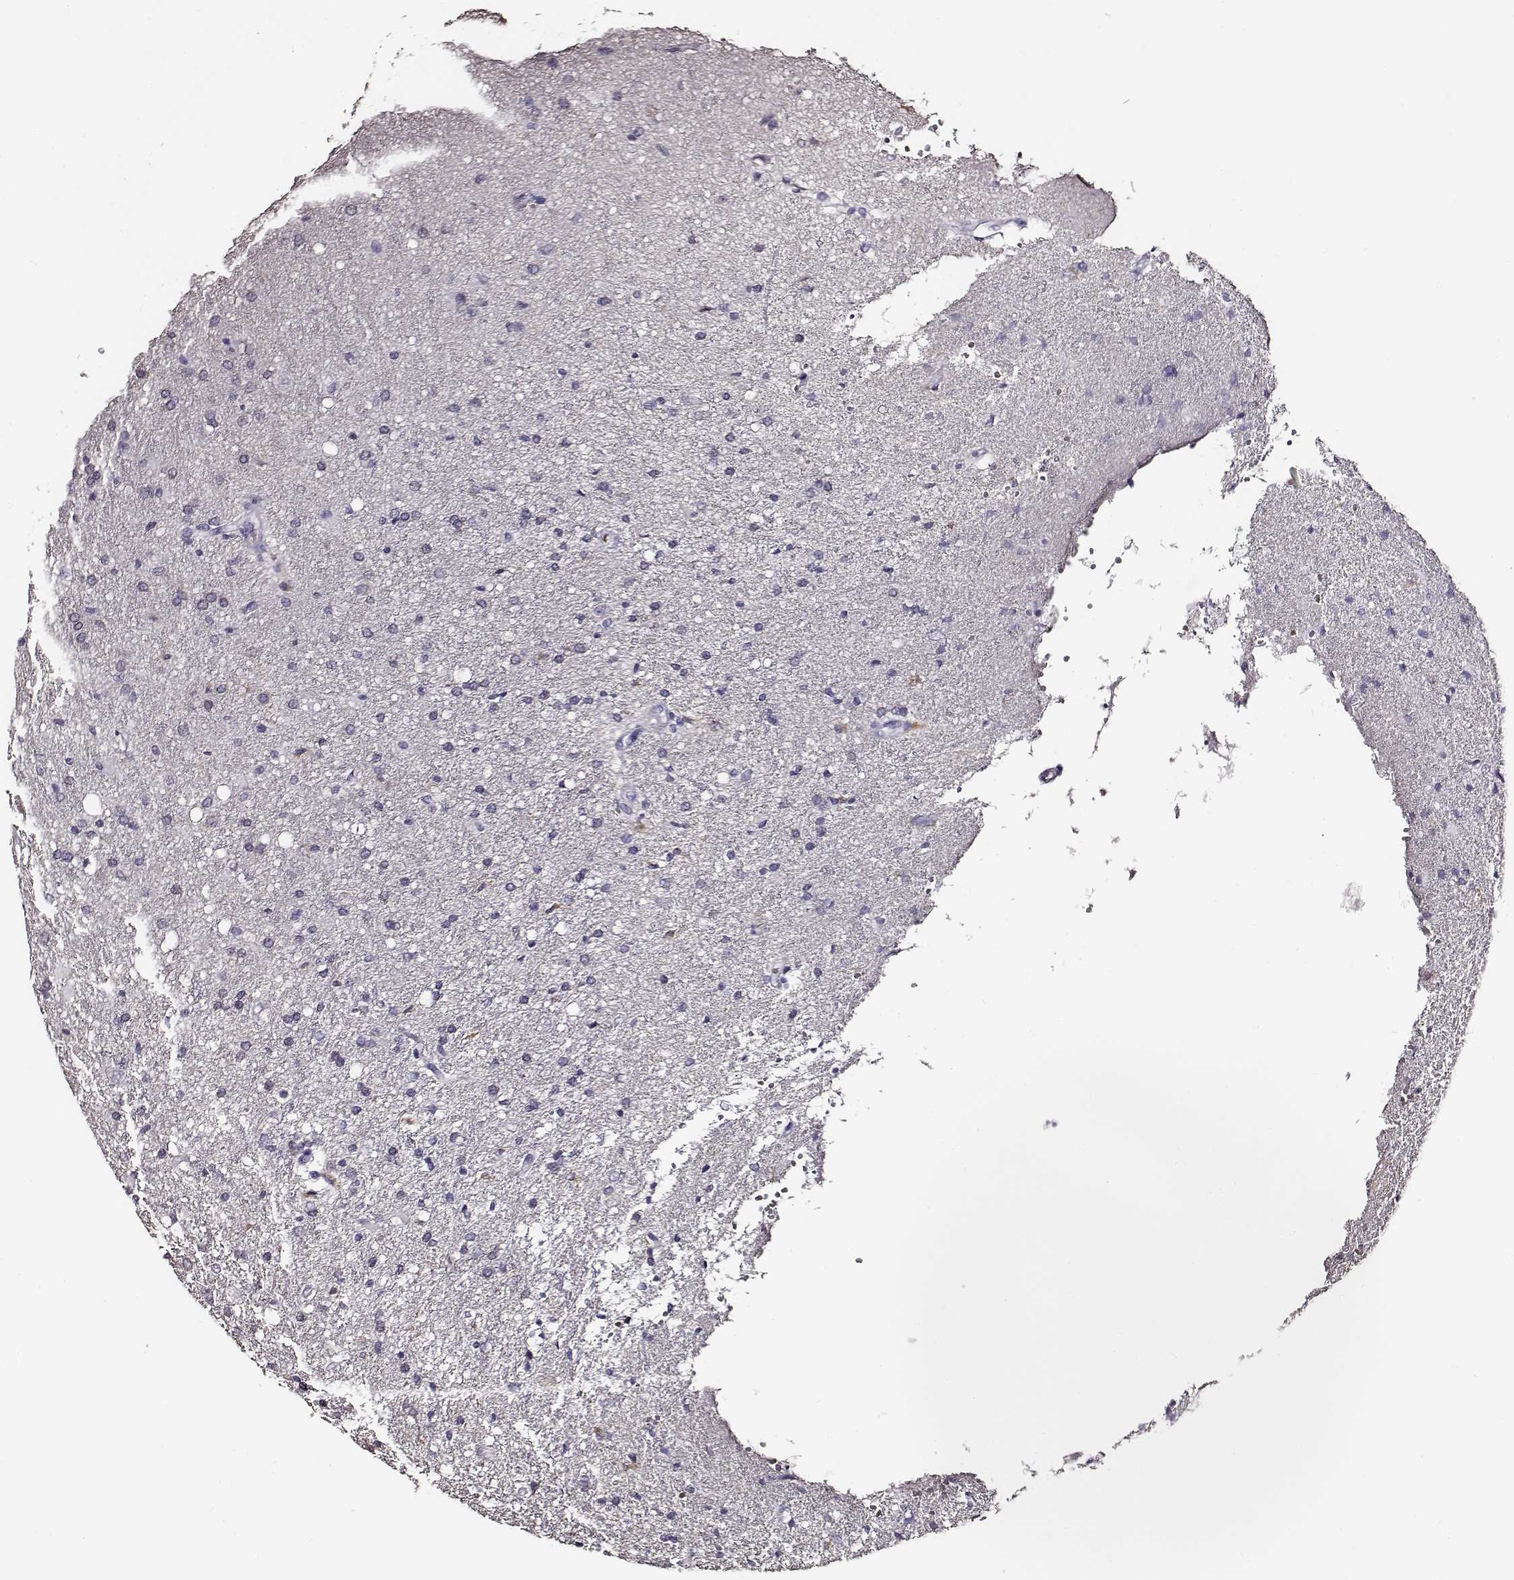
{"staining": {"intensity": "negative", "quantity": "none", "location": "none"}, "tissue": "glioma", "cell_type": "Tumor cells", "image_type": "cancer", "snomed": [{"axis": "morphology", "description": "Glioma, malignant, Low grade"}, {"axis": "topography", "description": "Brain"}], "caption": "Immunohistochemistry photomicrograph of neoplastic tissue: malignant low-grade glioma stained with DAB (3,3'-diaminobenzidine) demonstrates no significant protein expression in tumor cells.", "gene": "AADAT", "patient": {"sex": "female", "age": 58}}